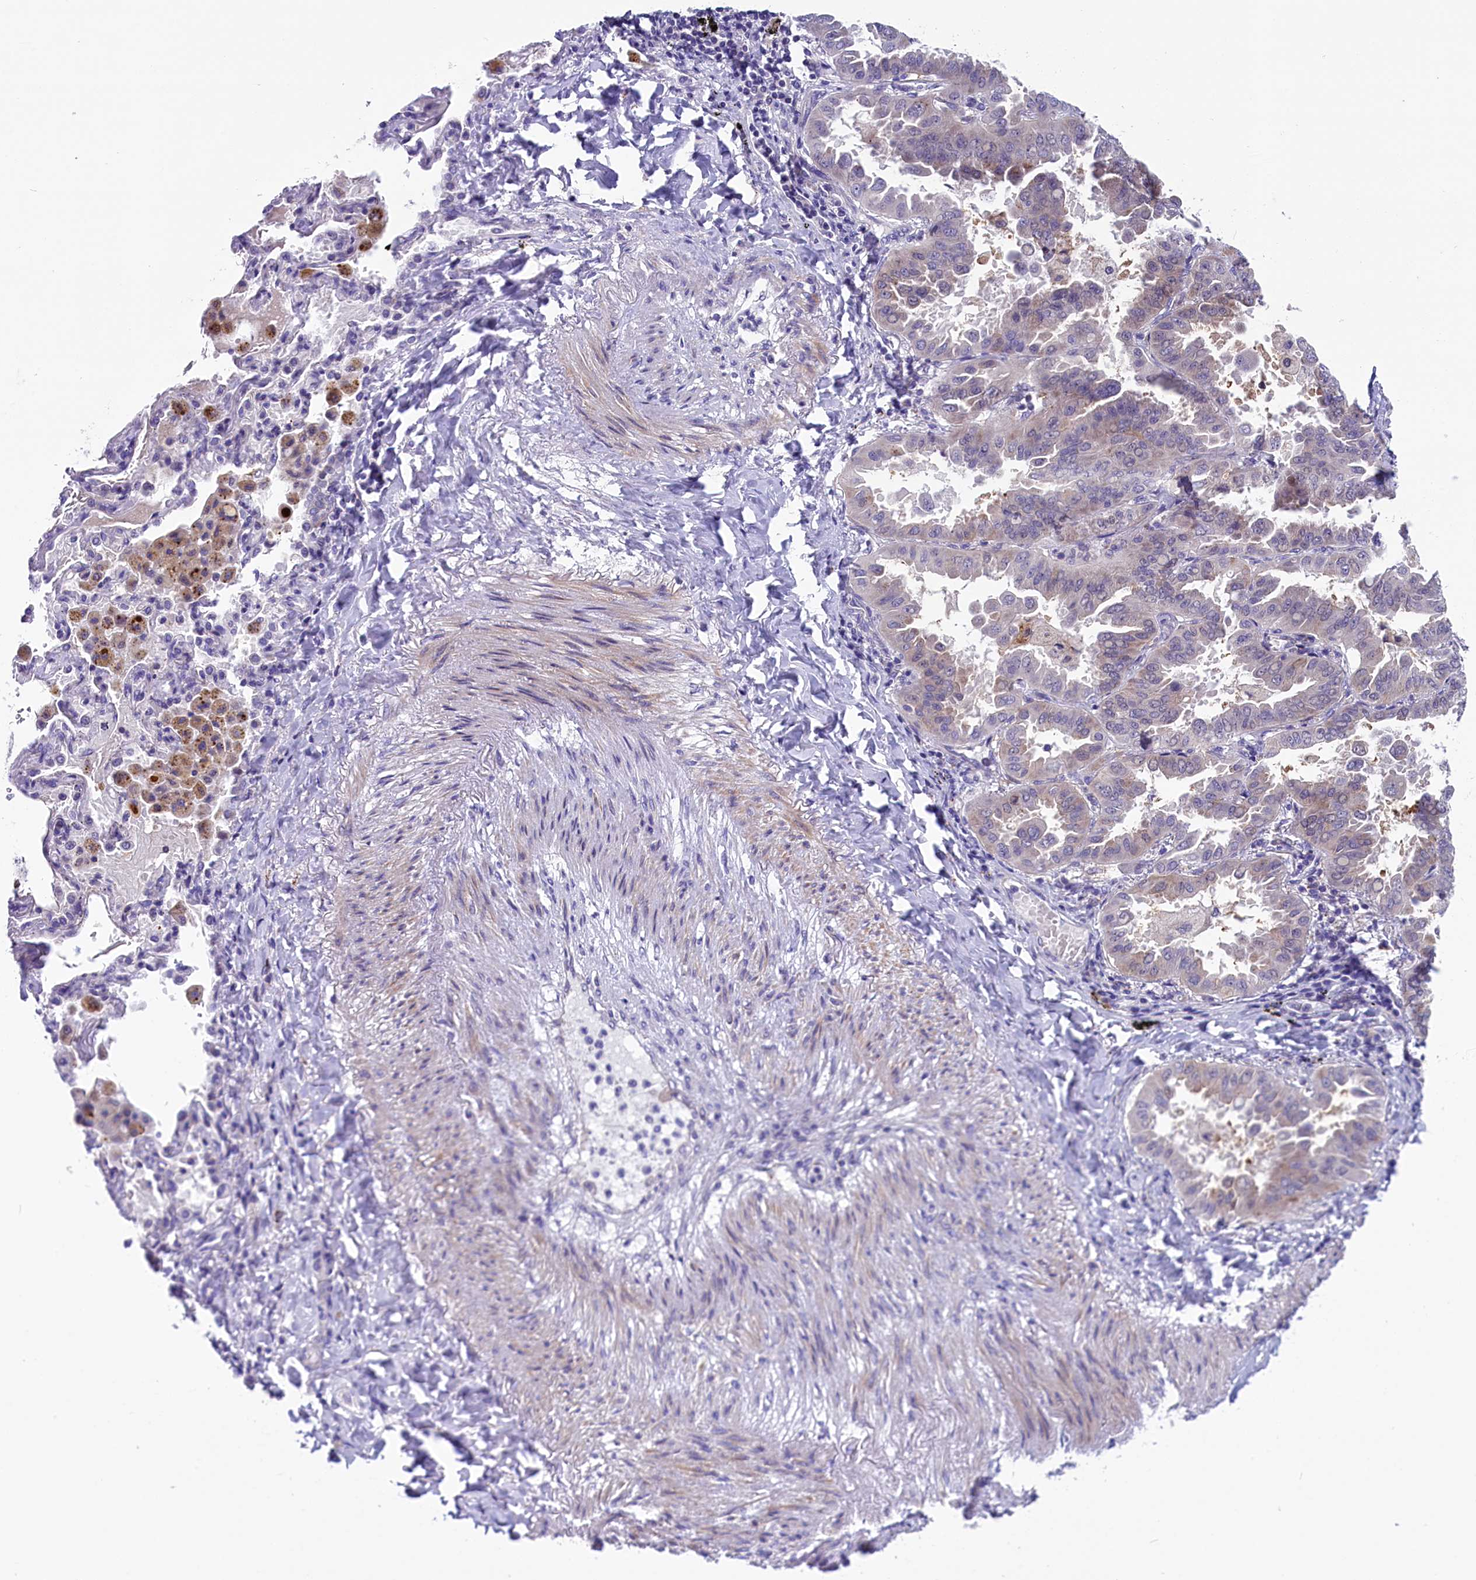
{"staining": {"intensity": "weak", "quantity": "<25%", "location": "cytoplasmic/membranous"}, "tissue": "lung cancer", "cell_type": "Tumor cells", "image_type": "cancer", "snomed": [{"axis": "morphology", "description": "Adenocarcinoma, NOS"}, {"axis": "topography", "description": "Lung"}], "caption": "Immunohistochemical staining of human adenocarcinoma (lung) displays no significant positivity in tumor cells.", "gene": "SCD5", "patient": {"sex": "male", "age": 64}}